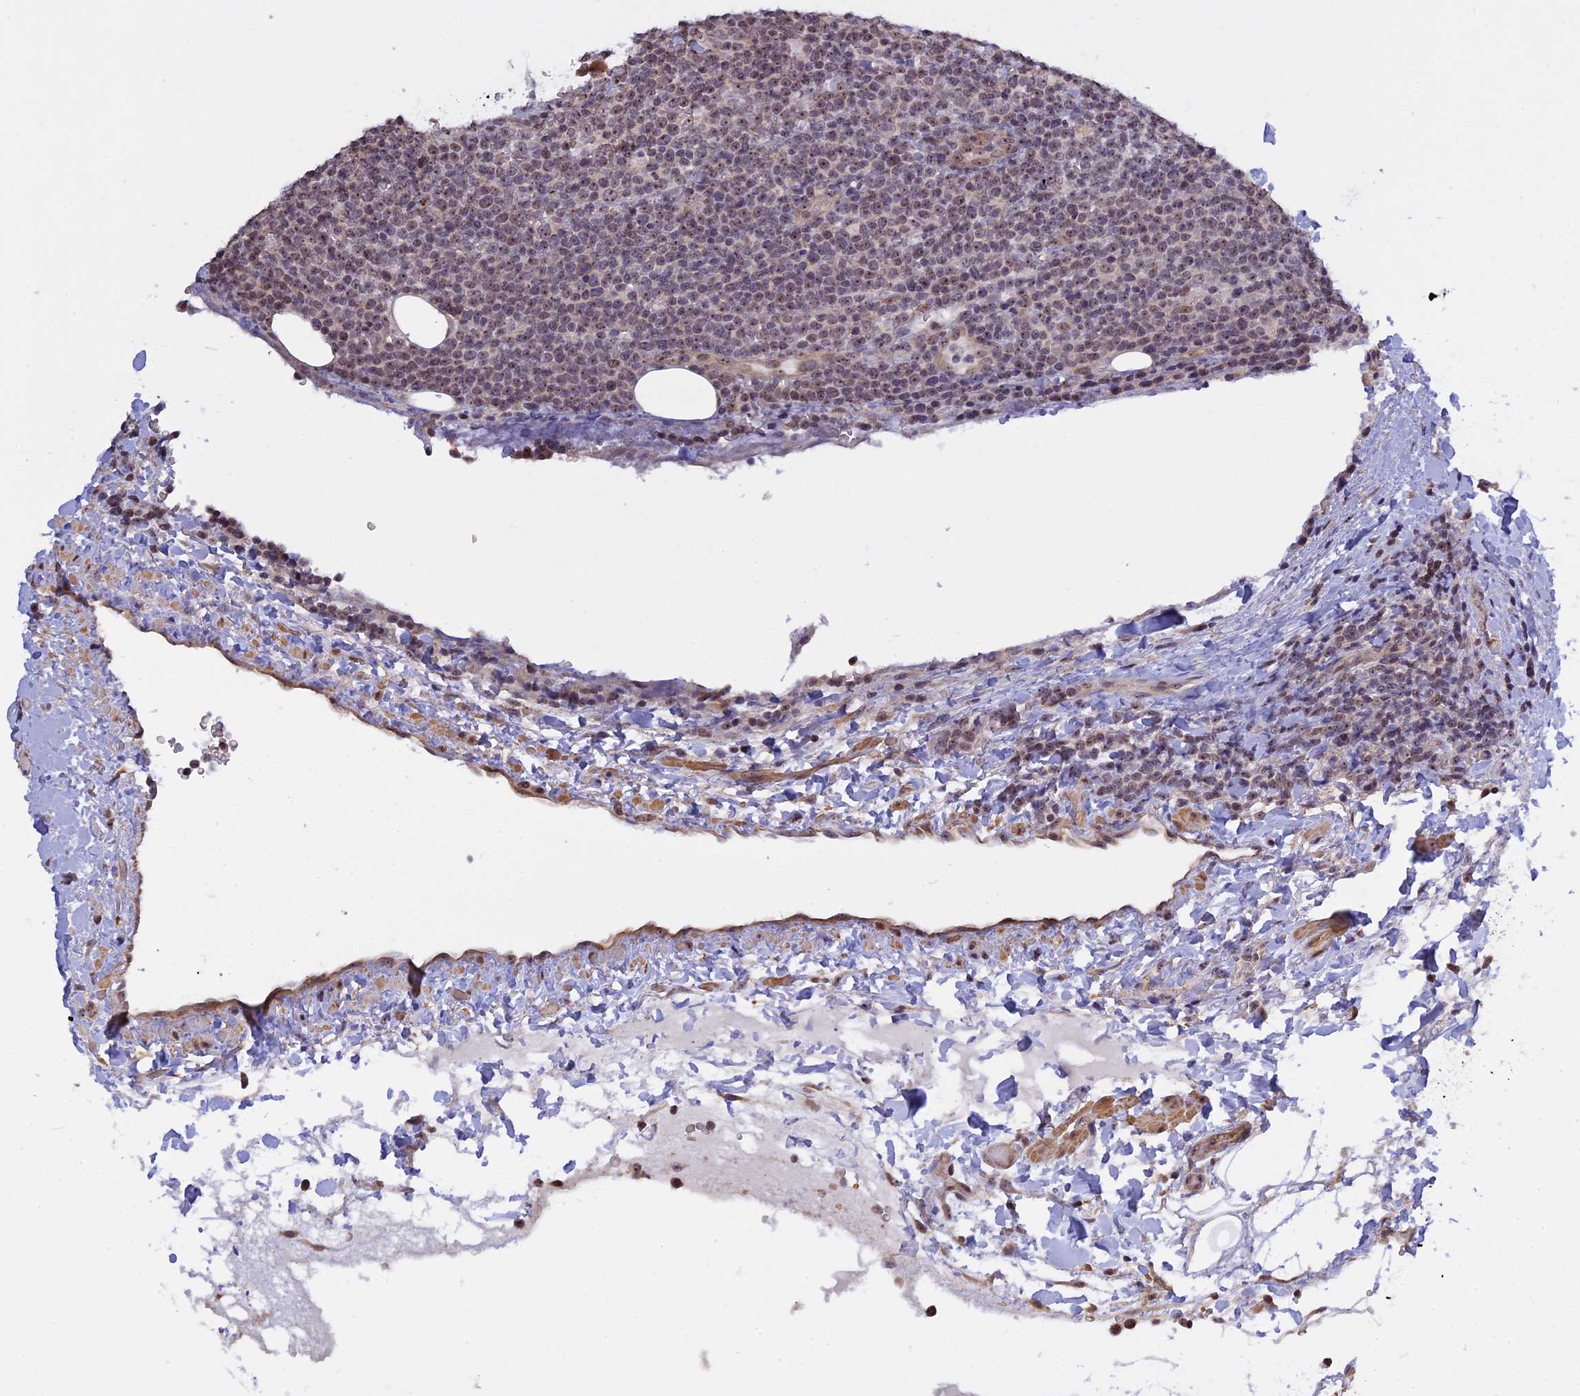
{"staining": {"intensity": "weak", "quantity": "25%-75%", "location": "nuclear"}, "tissue": "lymphoma", "cell_type": "Tumor cells", "image_type": "cancer", "snomed": [{"axis": "morphology", "description": "Malignant lymphoma, non-Hodgkin's type, High grade"}, {"axis": "topography", "description": "Lymph node"}], "caption": "Lymphoma was stained to show a protein in brown. There is low levels of weak nuclear staining in approximately 25%-75% of tumor cells.", "gene": "MGA", "patient": {"sex": "male", "age": 61}}